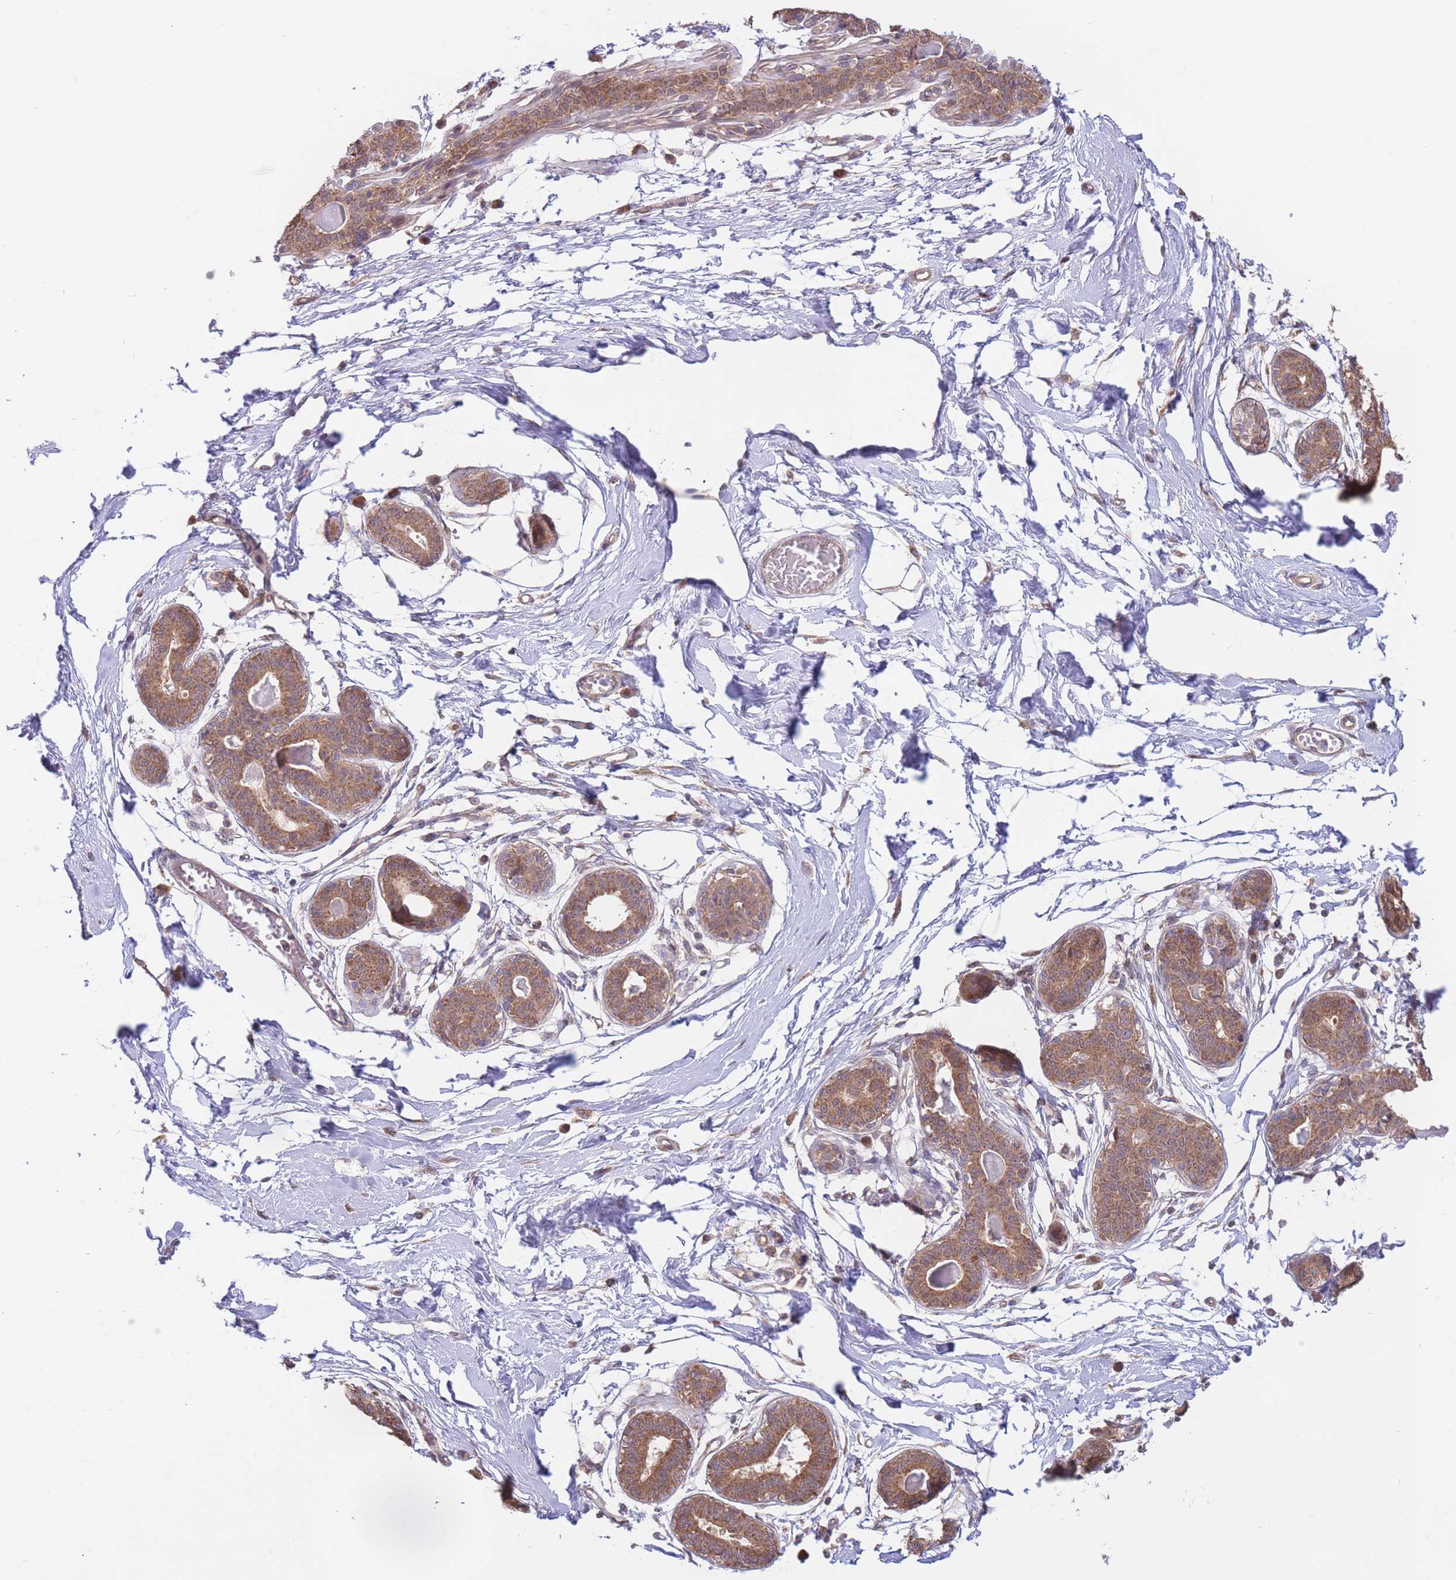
{"staining": {"intensity": "moderate", "quantity": ">75%", "location": "cytoplasmic/membranous"}, "tissue": "breast", "cell_type": "Adipocytes", "image_type": "normal", "snomed": [{"axis": "morphology", "description": "Normal tissue, NOS"}, {"axis": "topography", "description": "Breast"}], "caption": "This photomicrograph displays immunohistochemistry (IHC) staining of benign breast, with medium moderate cytoplasmic/membranous staining in approximately >75% of adipocytes.", "gene": "ALS2CL", "patient": {"sex": "female", "age": 45}}